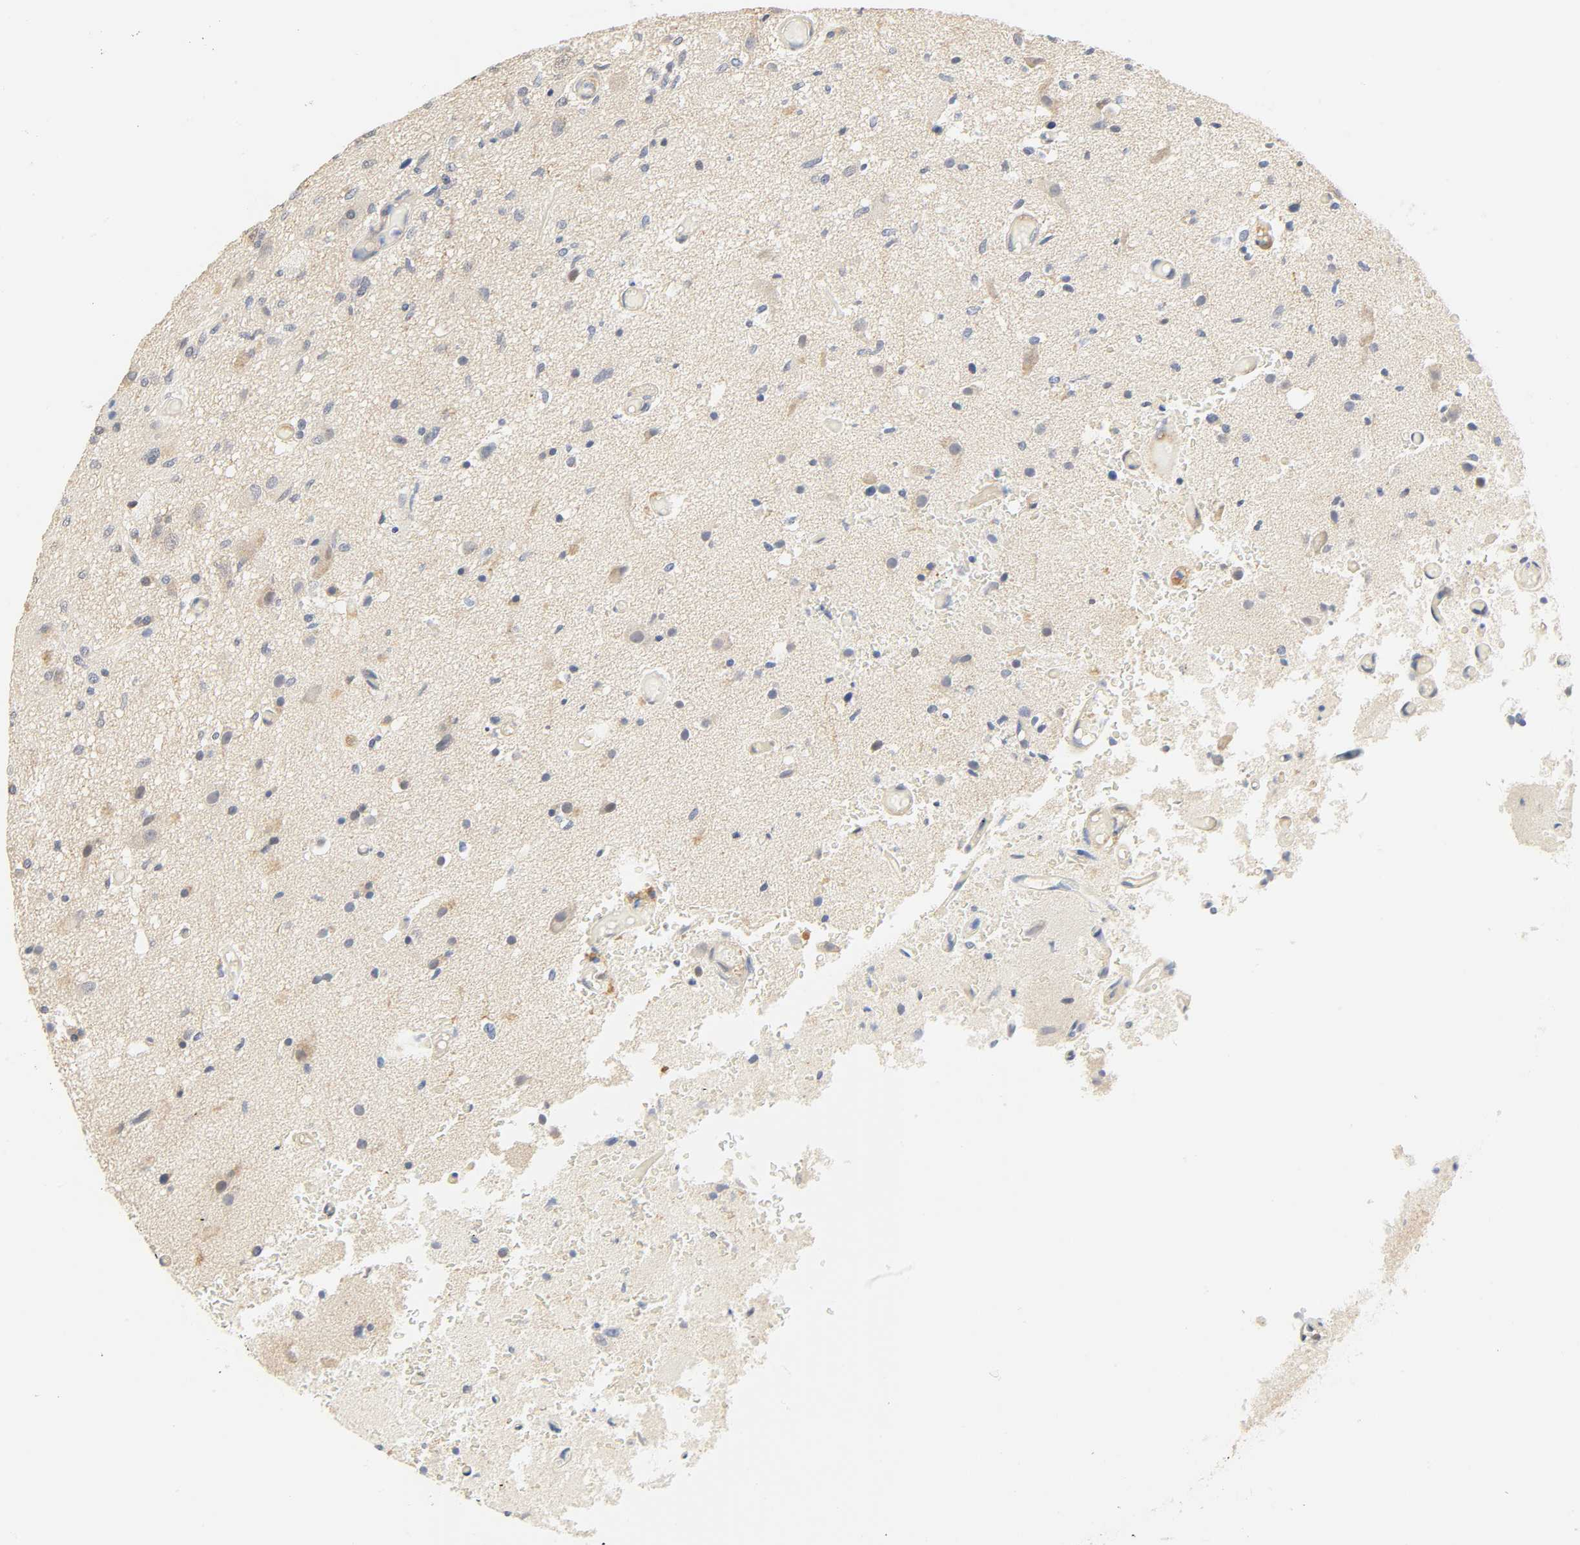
{"staining": {"intensity": "negative", "quantity": "none", "location": "none"}, "tissue": "glioma", "cell_type": "Tumor cells", "image_type": "cancer", "snomed": [{"axis": "morphology", "description": "Normal tissue, NOS"}, {"axis": "morphology", "description": "Glioma, malignant, High grade"}, {"axis": "topography", "description": "Cerebral cortex"}], "caption": "Image shows no protein expression in tumor cells of malignant high-grade glioma tissue.", "gene": "BORCS8-MEF2B", "patient": {"sex": "male", "age": 77}}